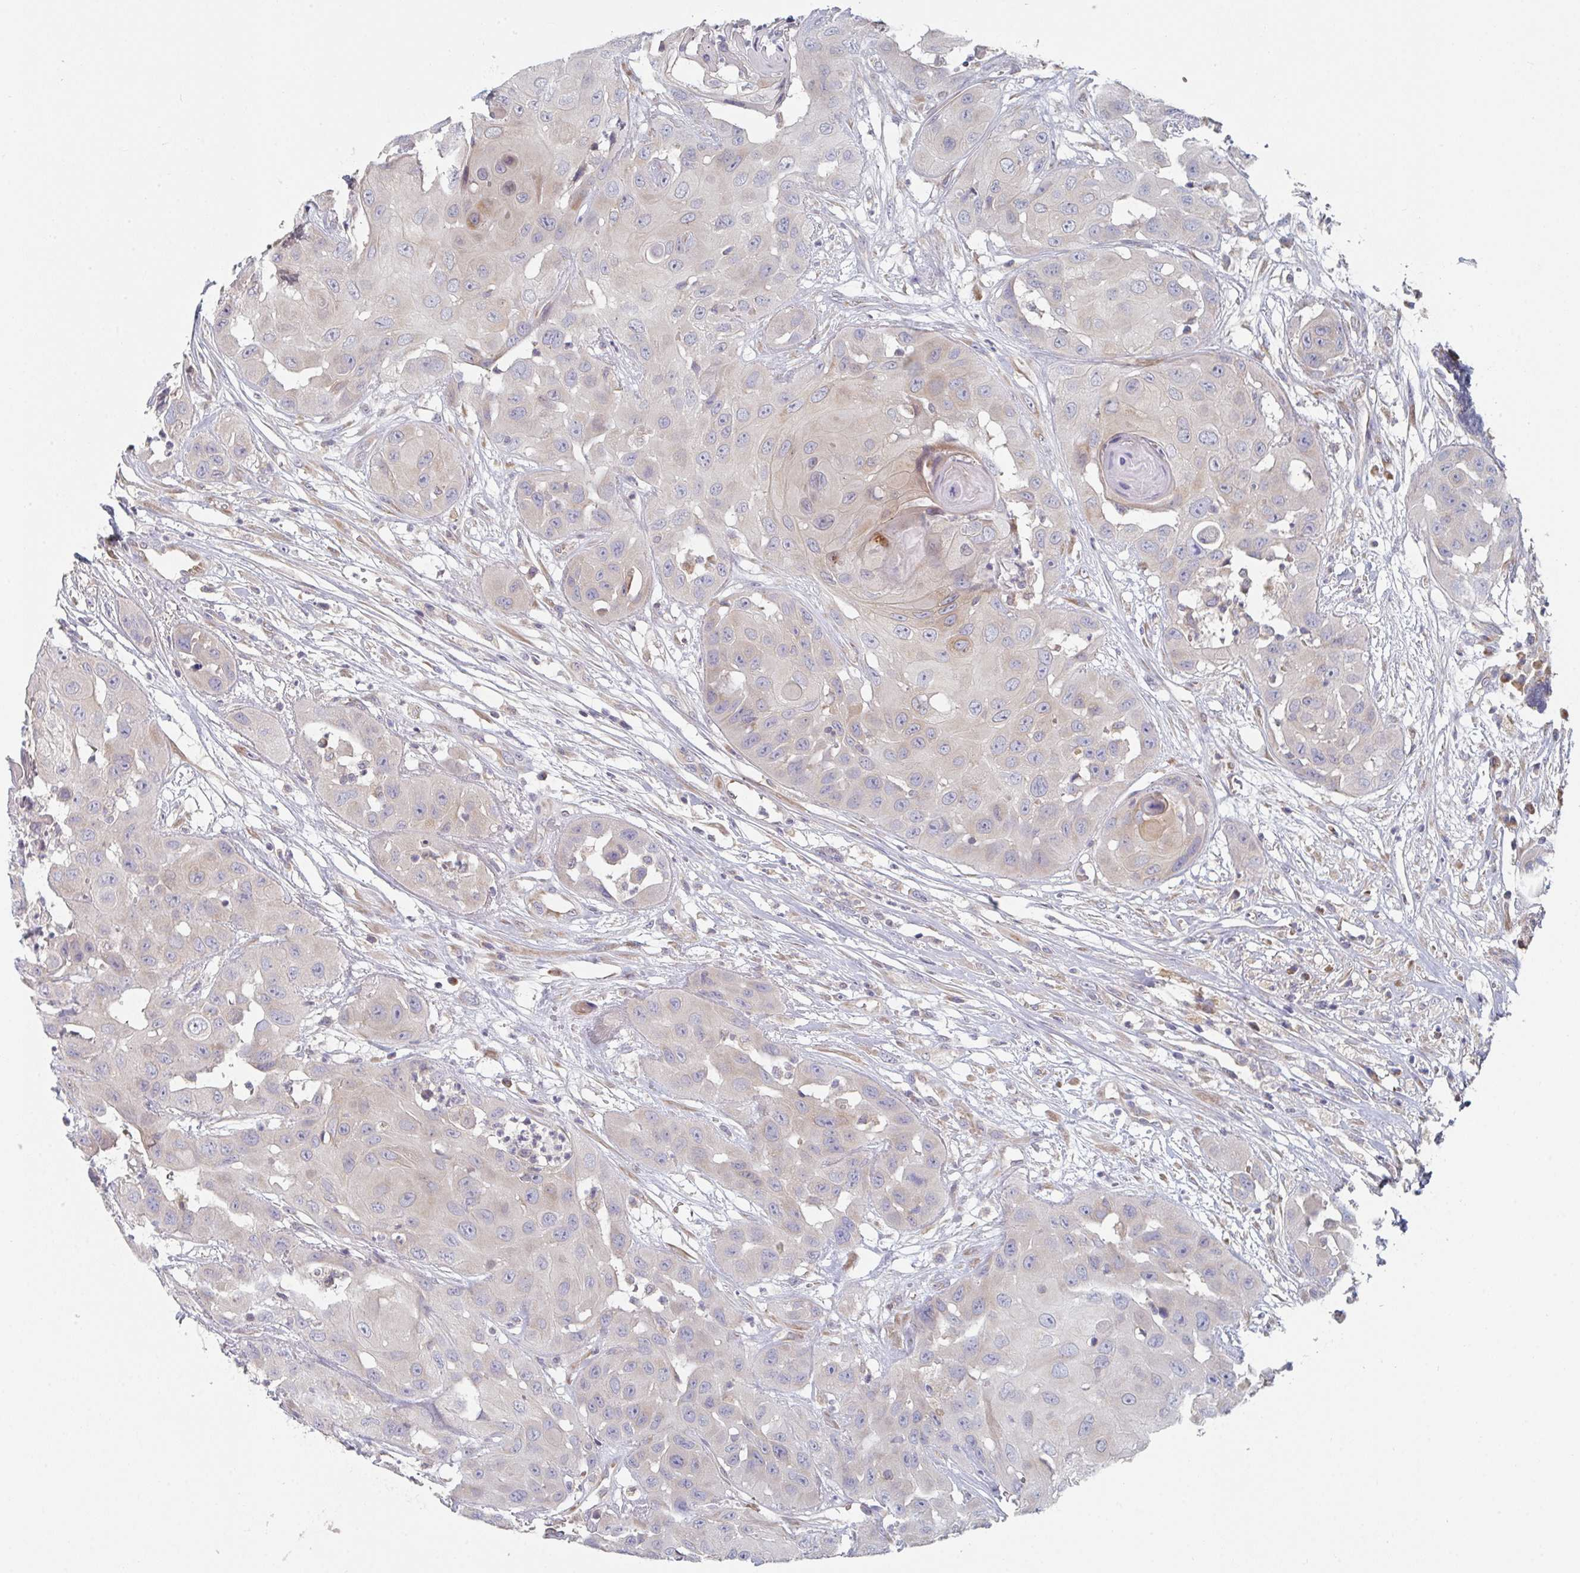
{"staining": {"intensity": "negative", "quantity": "none", "location": "none"}, "tissue": "head and neck cancer", "cell_type": "Tumor cells", "image_type": "cancer", "snomed": [{"axis": "morphology", "description": "Squamous cell carcinoma, NOS"}, {"axis": "topography", "description": "Head-Neck"}], "caption": "The immunohistochemistry histopathology image has no significant staining in tumor cells of head and neck squamous cell carcinoma tissue.", "gene": "ELOVL1", "patient": {"sex": "male", "age": 83}}